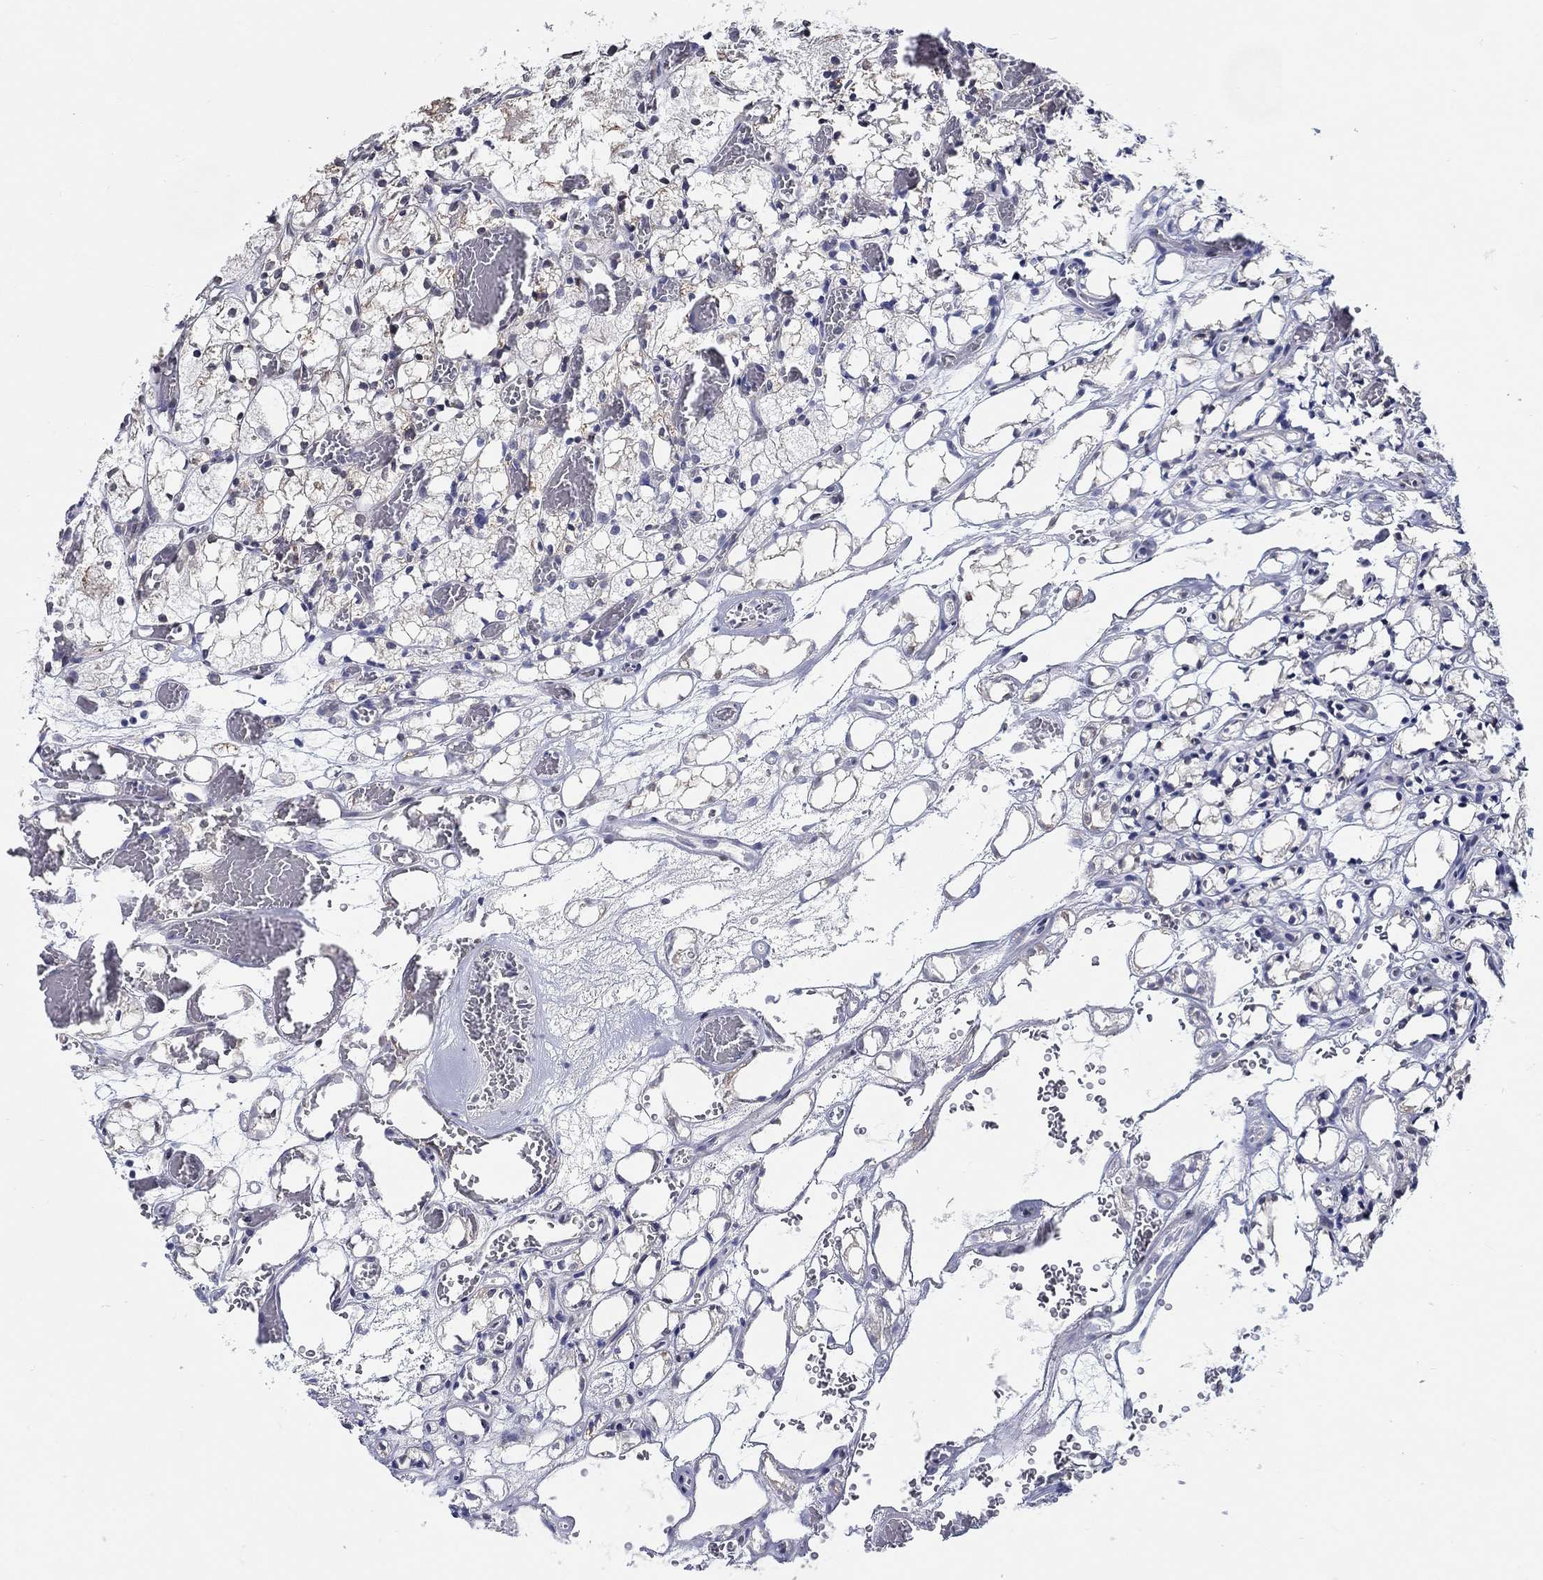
{"staining": {"intensity": "negative", "quantity": "none", "location": "none"}, "tissue": "renal cancer", "cell_type": "Tumor cells", "image_type": "cancer", "snomed": [{"axis": "morphology", "description": "Adenocarcinoma, NOS"}, {"axis": "topography", "description": "Kidney"}], "caption": "Histopathology image shows no protein expression in tumor cells of renal cancer (adenocarcinoma) tissue.", "gene": "PDE1B", "patient": {"sex": "female", "age": 69}}